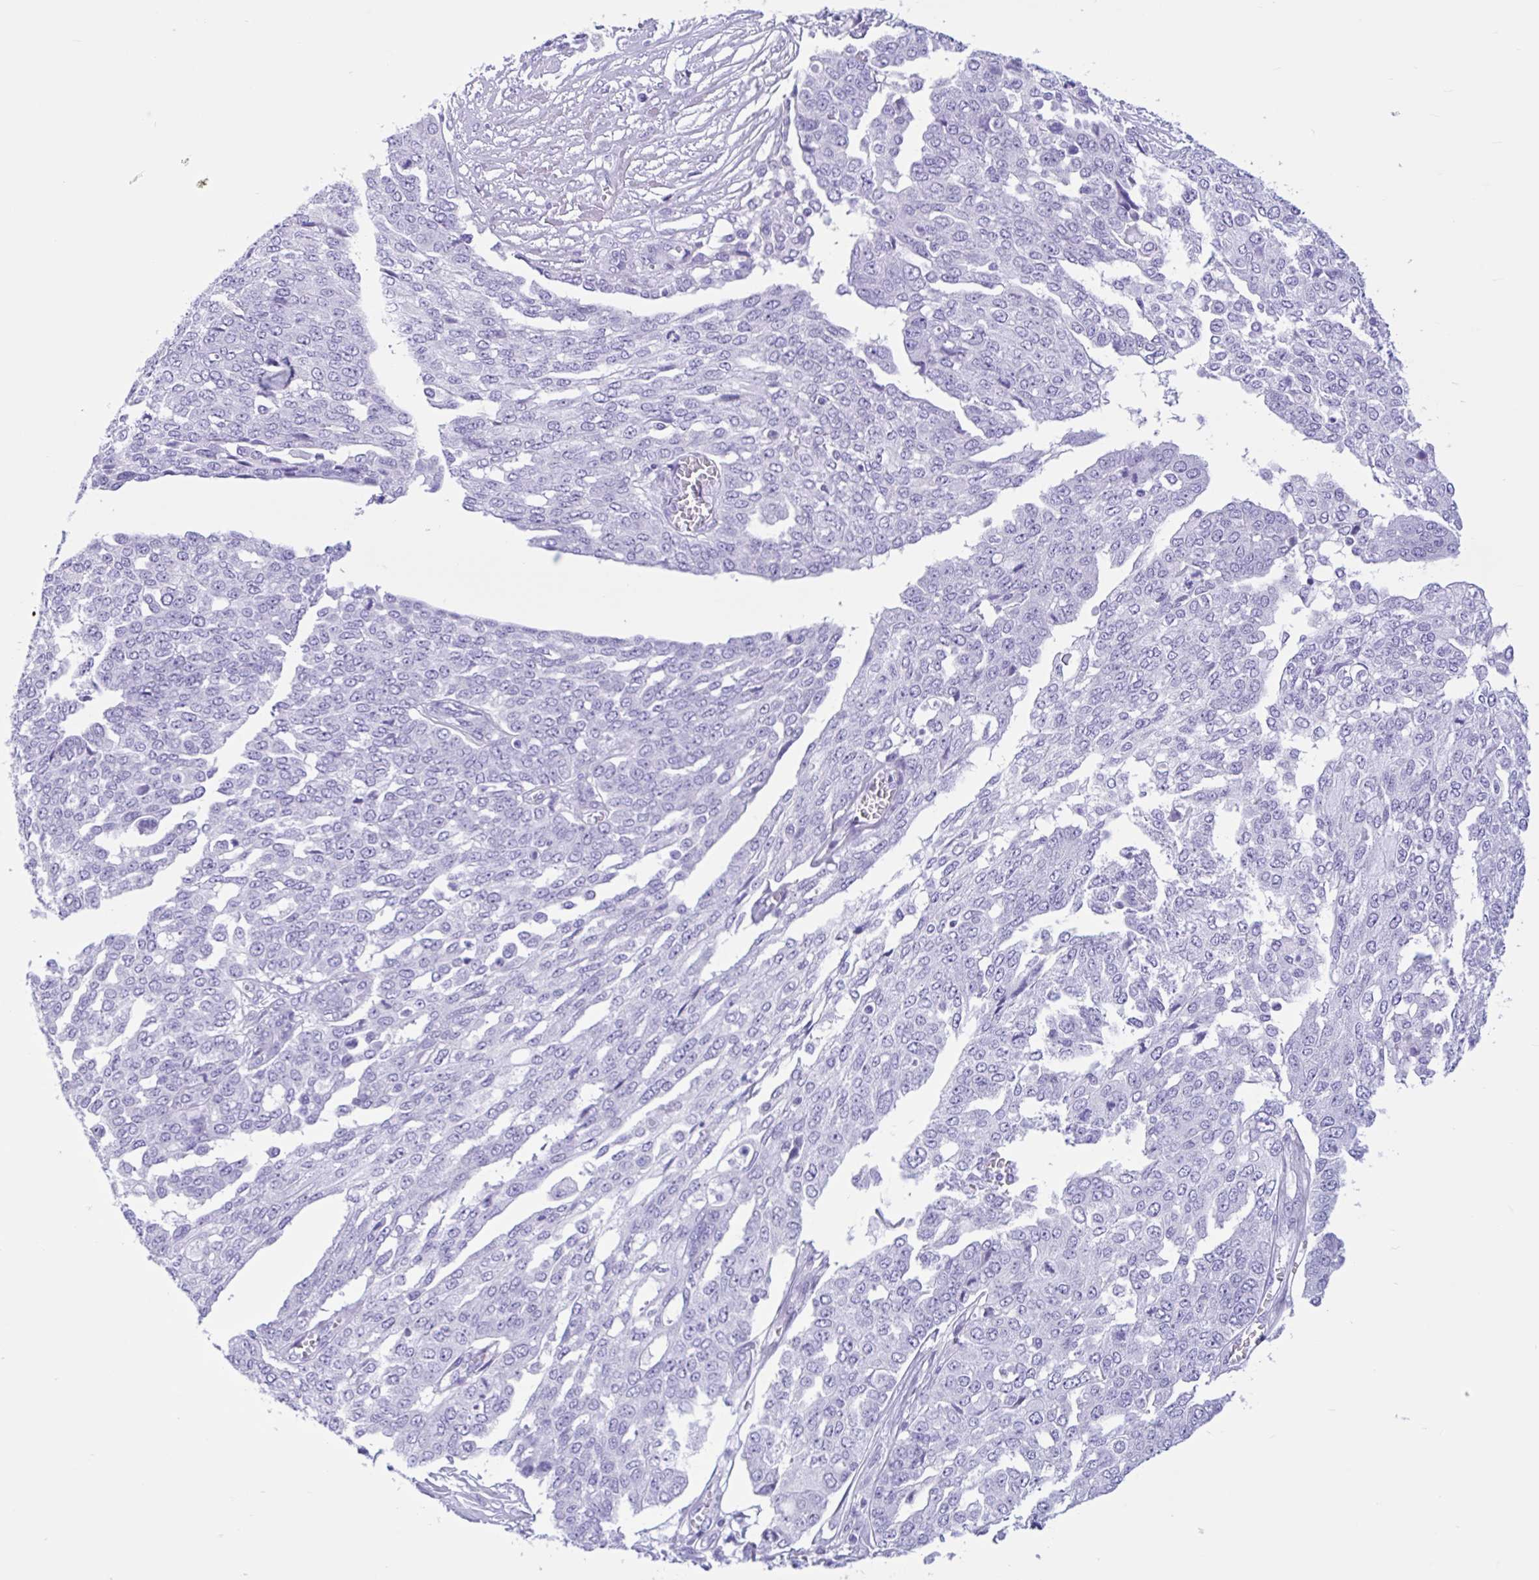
{"staining": {"intensity": "negative", "quantity": "none", "location": "none"}, "tissue": "ovarian cancer", "cell_type": "Tumor cells", "image_type": "cancer", "snomed": [{"axis": "morphology", "description": "Cystadenocarcinoma, serous, NOS"}, {"axis": "topography", "description": "Soft tissue"}, {"axis": "topography", "description": "Ovary"}], "caption": "Immunohistochemistry (IHC) micrograph of neoplastic tissue: serous cystadenocarcinoma (ovarian) stained with DAB (3,3'-diaminobenzidine) exhibits no significant protein staining in tumor cells.", "gene": "IAPP", "patient": {"sex": "female", "age": 57}}